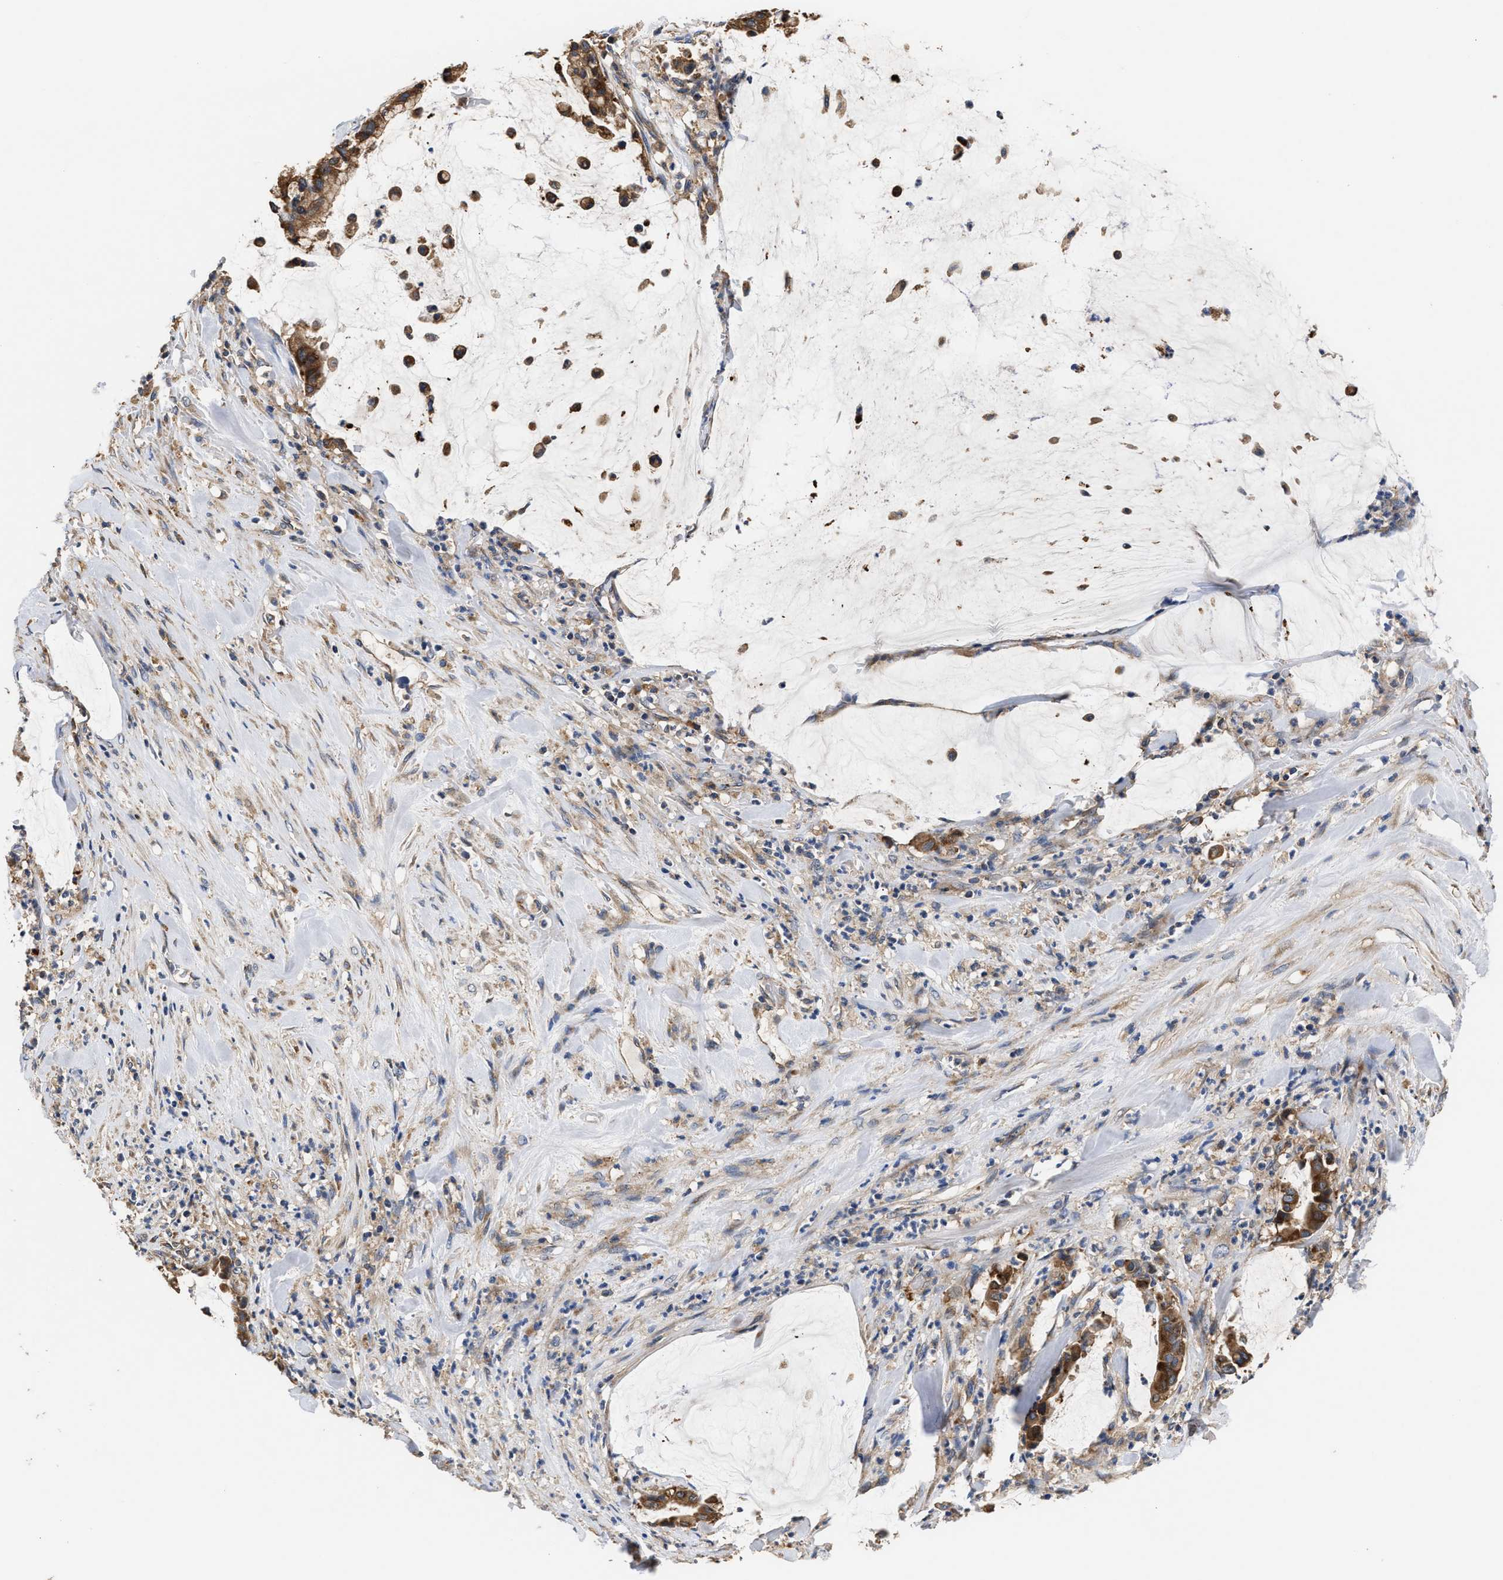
{"staining": {"intensity": "moderate", "quantity": ">75%", "location": "cytoplasmic/membranous"}, "tissue": "pancreatic cancer", "cell_type": "Tumor cells", "image_type": "cancer", "snomed": [{"axis": "morphology", "description": "Adenocarcinoma, NOS"}, {"axis": "topography", "description": "Pancreas"}], "caption": "Moderate cytoplasmic/membranous protein staining is appreciated in approximately >75% of tumor cells in pancreatic adenocarcinoma.", "gene": "KLB", "patient": {"sex": "male", "age": 41}}